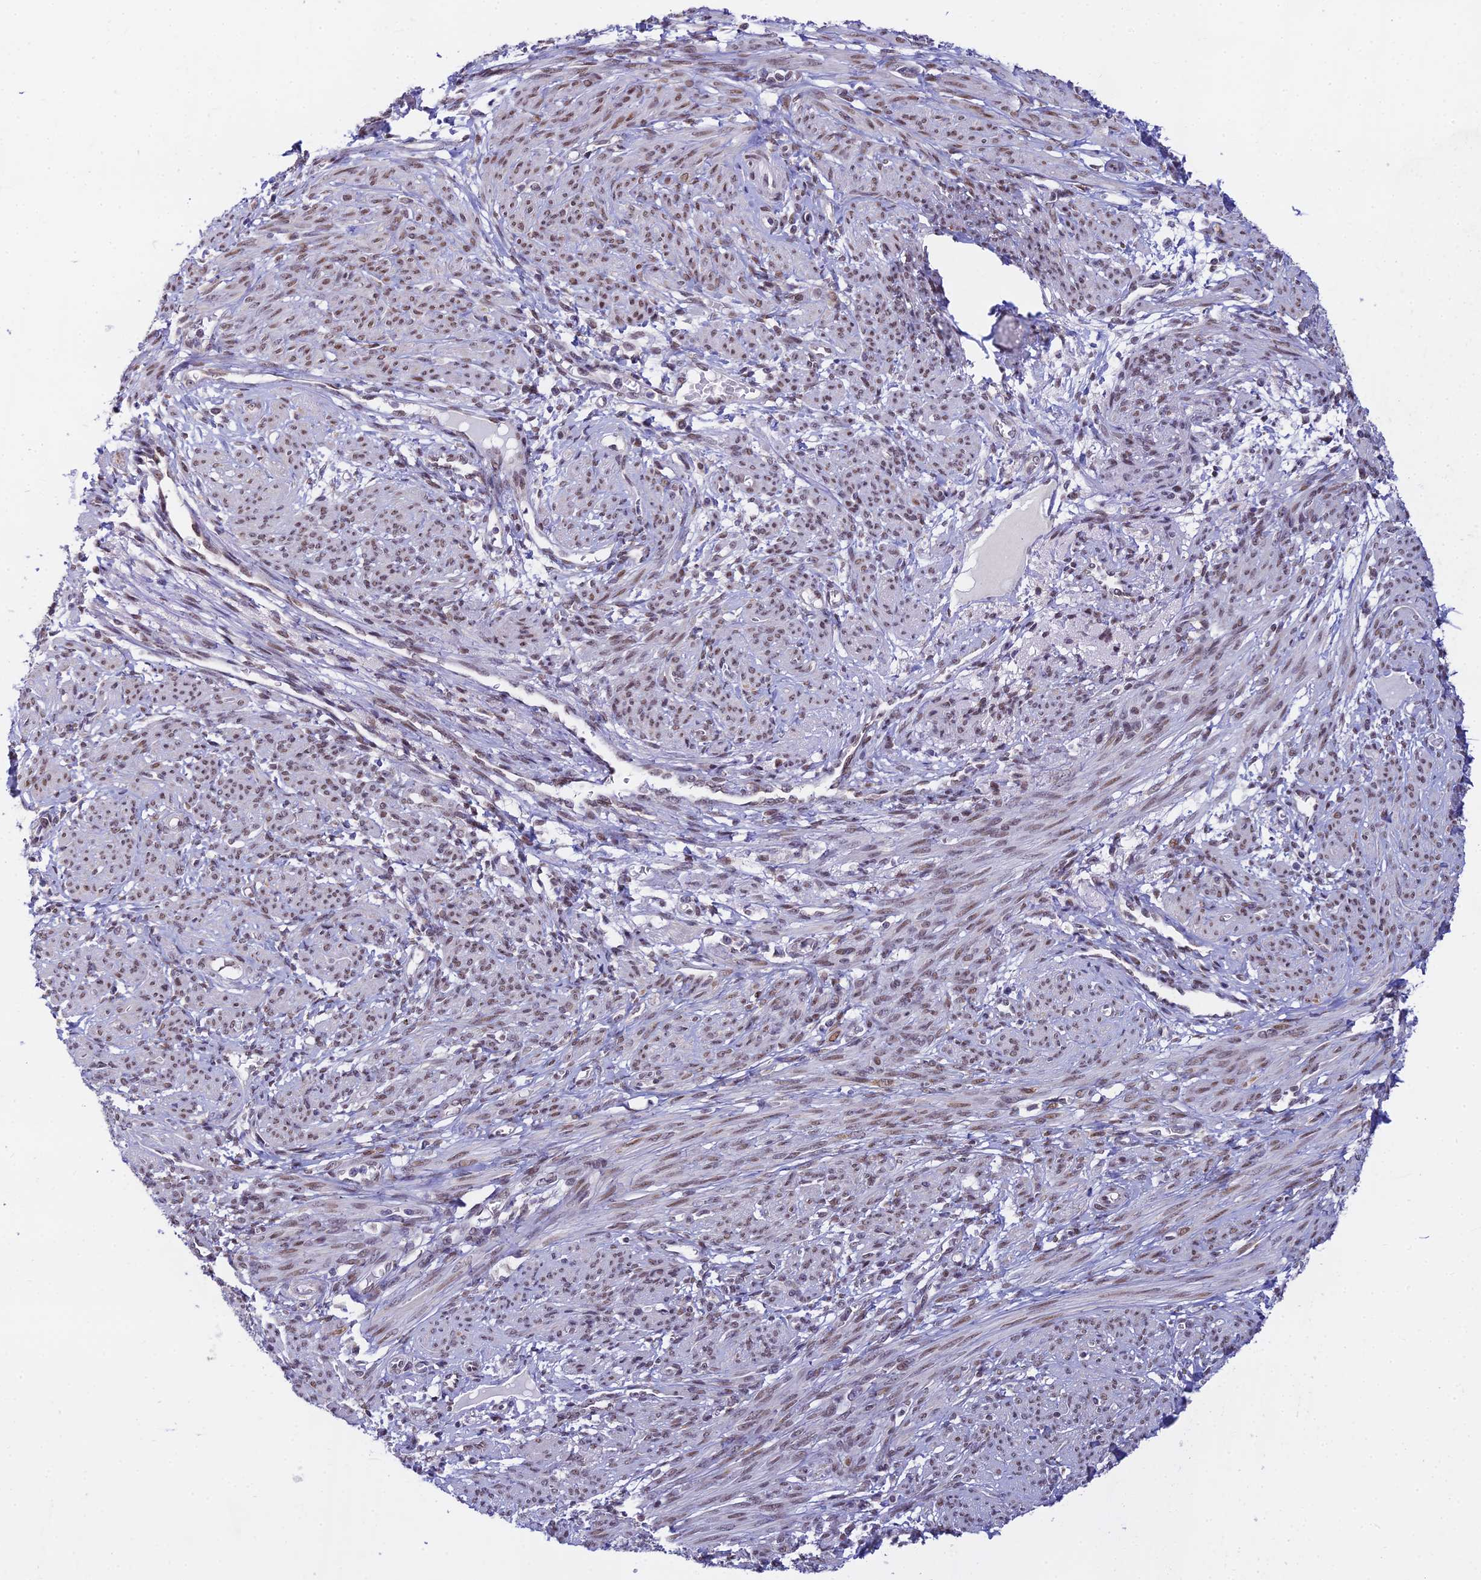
{"staining": {"intensity": "weak", "quantity": "25%-75%", "location": "nuclear"}, "tissue": "smooth muscle", "cell_type": "Smooth muscle cells", "image_type": "normal", "snomed": [{"axis": "morphology", "description": "Normal tissue, NOS"}, {"axis": "topography", "description": "Smooth muscle"}], "caption": "Smooth muscle cells exhibit low levels of weak nuclear expression in about 25%-75% of cells in normal human smooth muscle.", "gene": "C2orf49", "patient": {"sex": "female", "age": 39}}